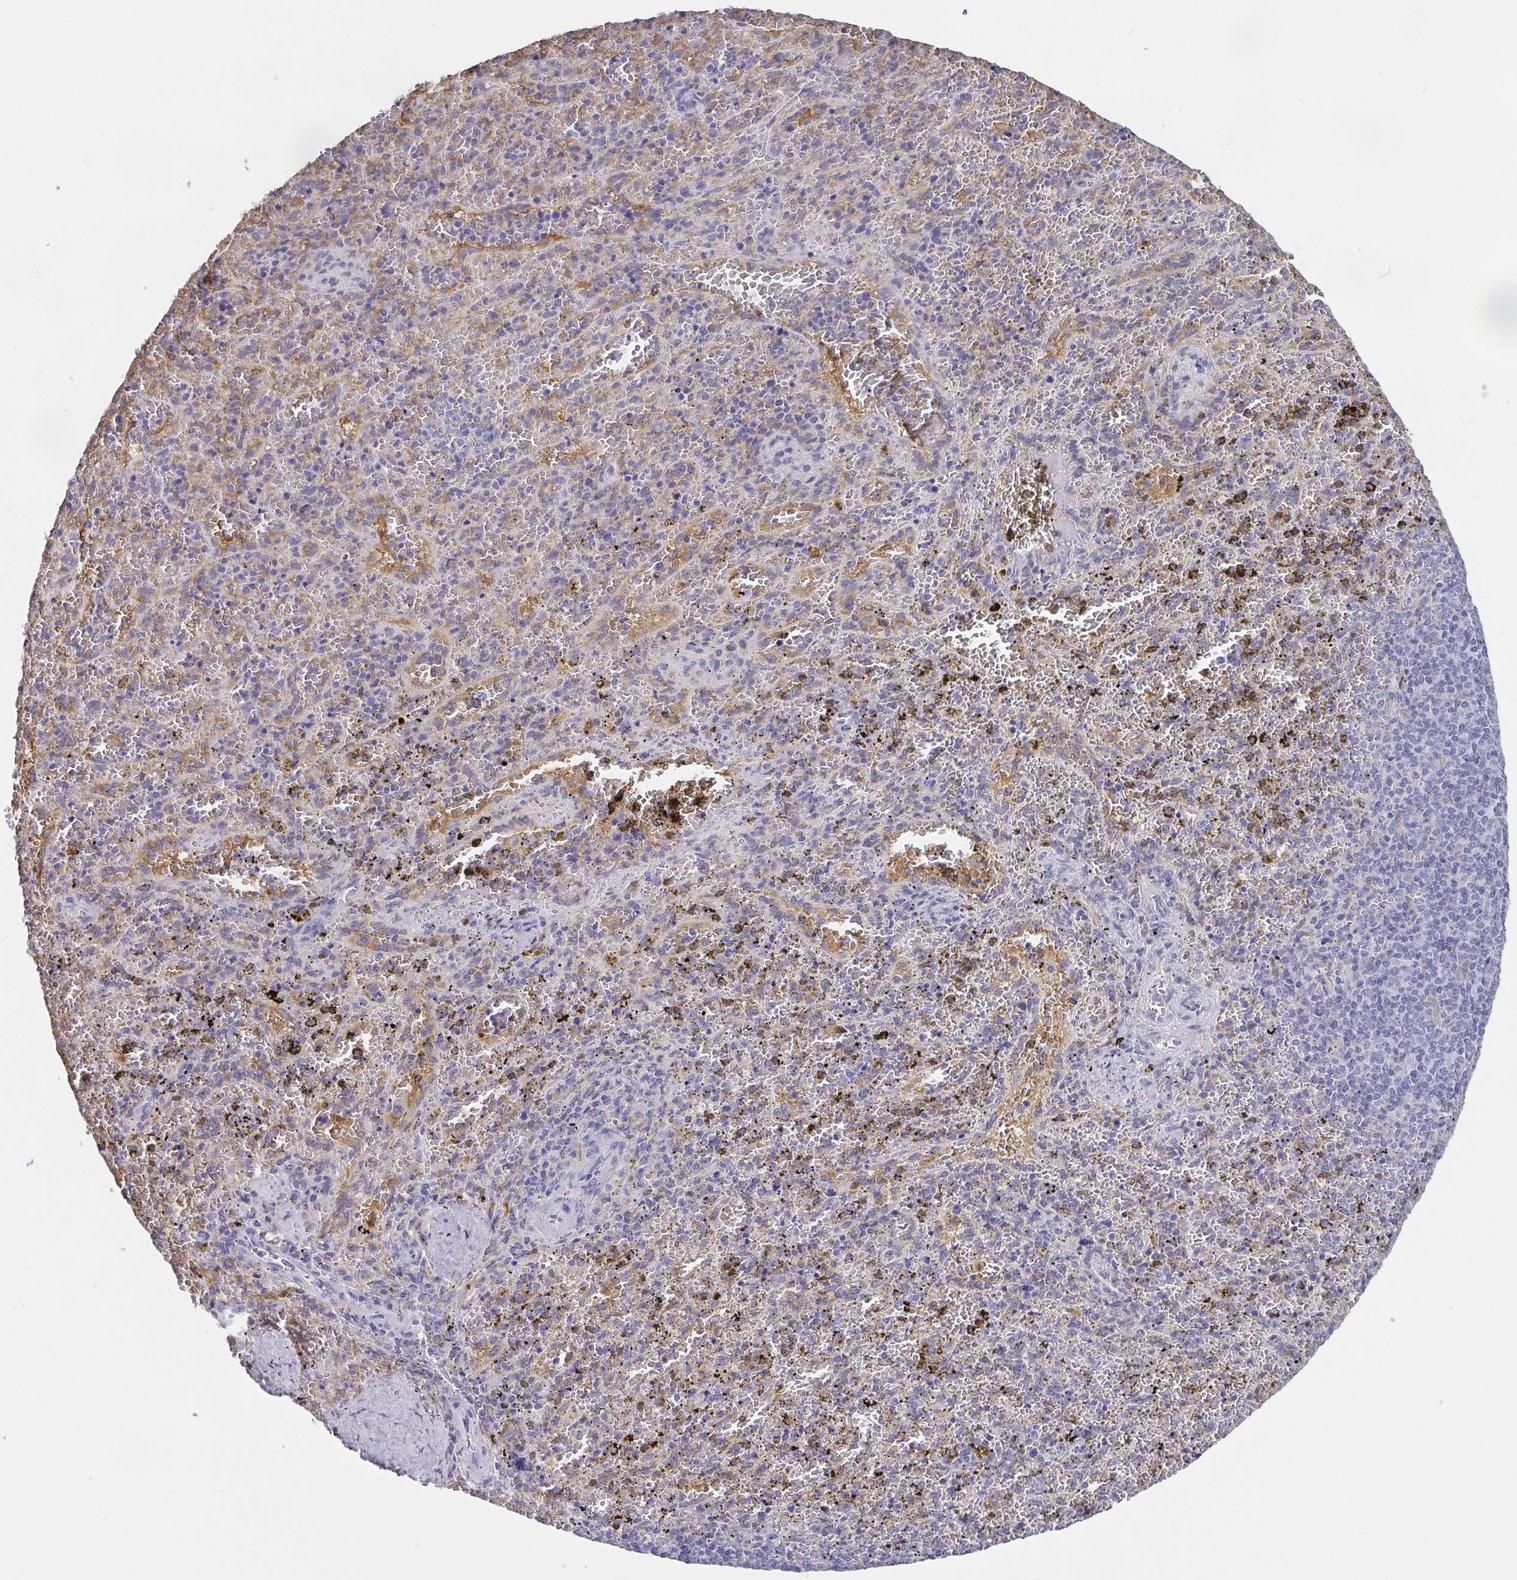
{"staining": {"intensity": "negative", "quantity": "none", "location": "none"}, "tissue": "spleen", "cell_type": "Cells in red pulp", "image_type": "normal", "snomed": [{"axis": "morphology", "description": "Normal tissue, NOS"}, {"axis": "topography", "description": "Spleen"}], "caption": "Immunohistochemistry micrograph of benign spleen: human spleen stained with DAB (3,3'-diaminobenzidine) shows no significant protein positivity in cells in red pulp.", "gene": "IDH1", "patient": {"sex": "female", "age": 50}}